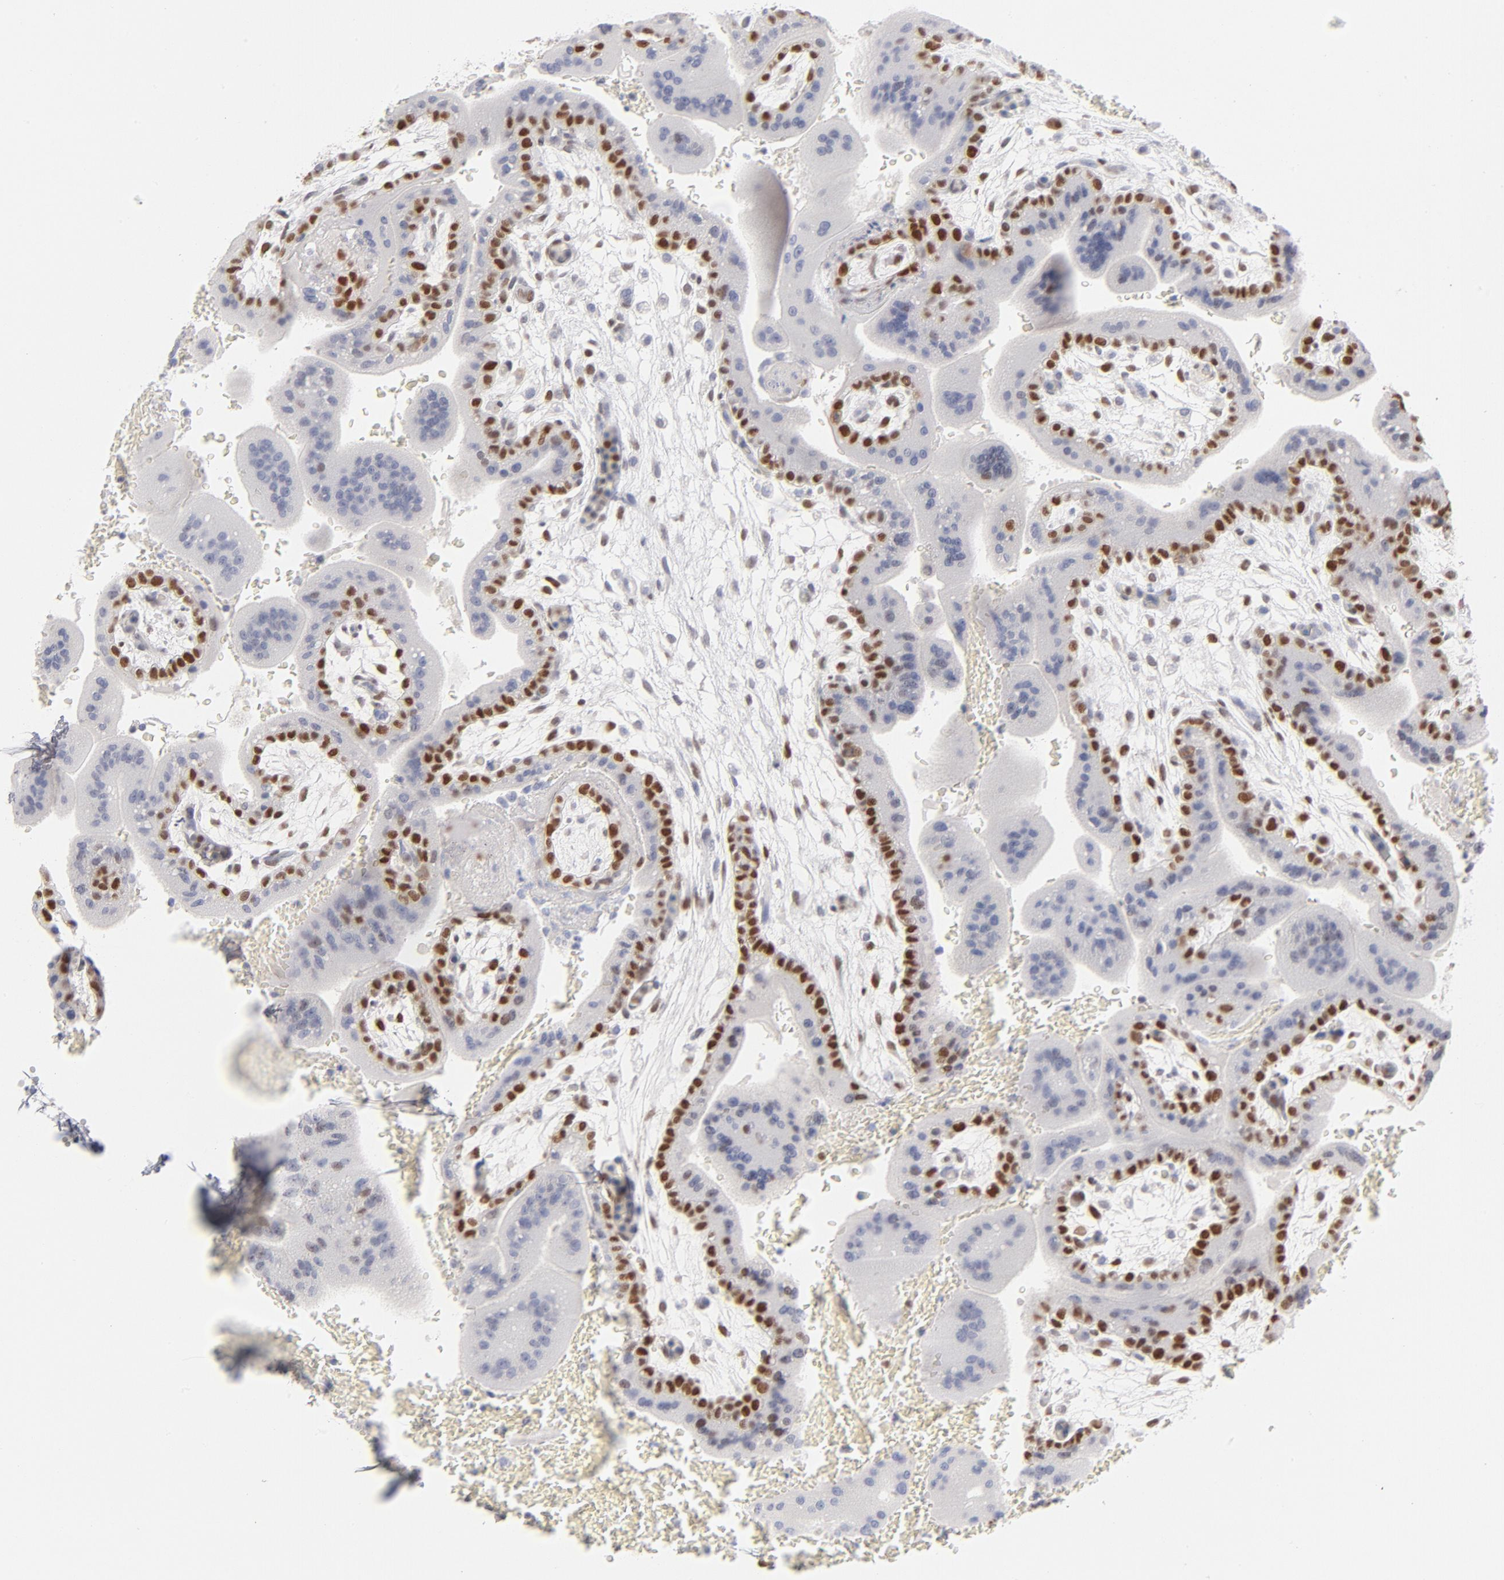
{"staining": {"intensity": "negative", "quantity": "none", "location": "none"}, "tissue": "placenta", "cell_type": "Decidual cells", "image_type": "normal", "snomed": [{"axis": "morphology", "description": "Normal tissue, NOS"}, {"axis": "topography", "description": "Placenta"}], "caption": "There is no significant staining in decidual cells of placenta. Brightfield microscopy of immunohistochemistry stained with DAB (brown) and hematoxylin (blue), captured at high magnification.", "gene": "MCM7", "patient": {"sex": "female", "age": 35}}